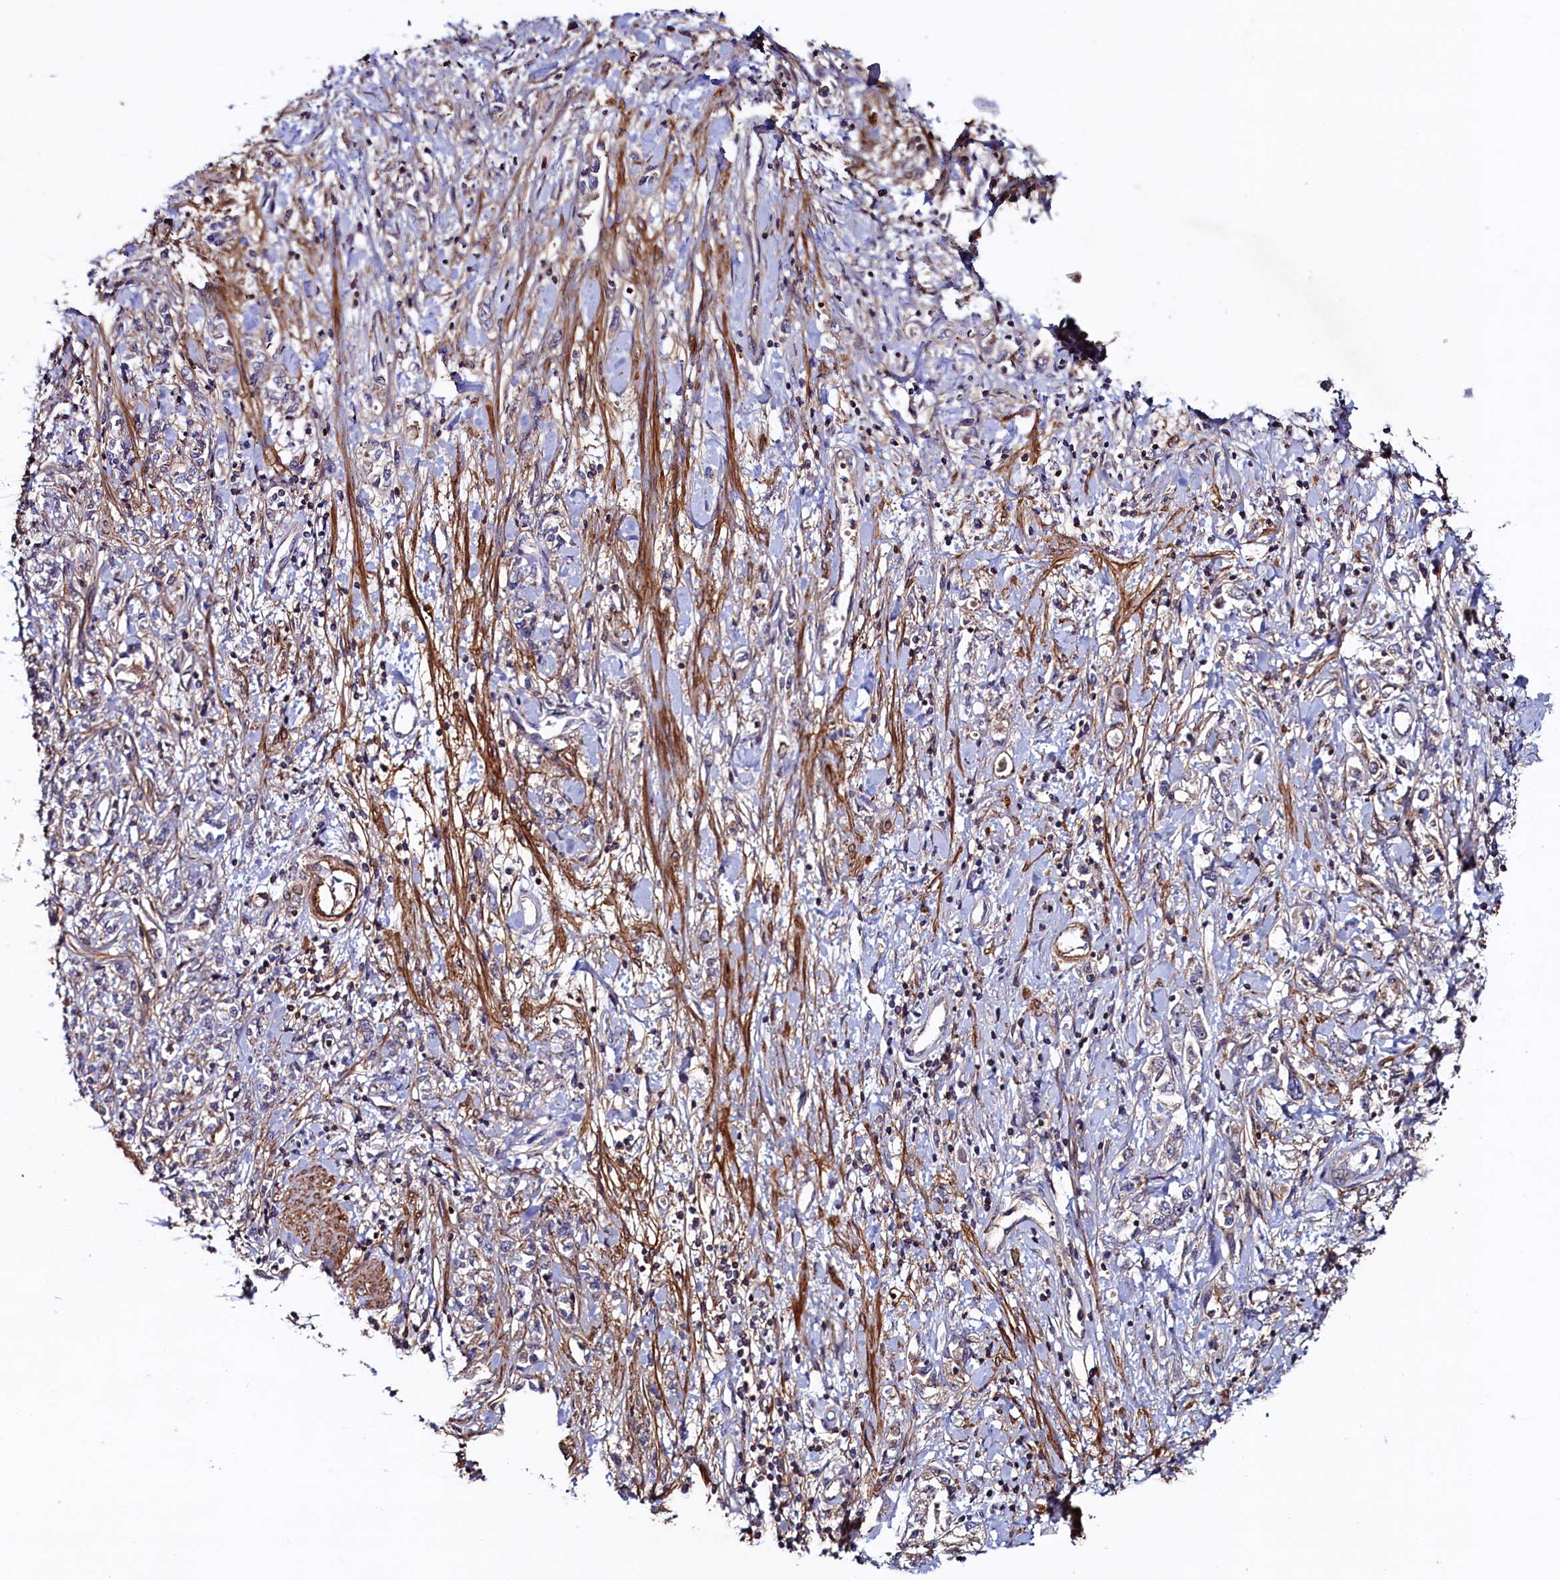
{"staining": {"intensity": "negative", "quantity": "none", "location": "none"}, "tissue": "stomach cancer", "cell_type": "Tumor cells", "image_type": "cancer", "snomed": [{"axis": "morphology", "description": "Adenocarcinoma, NOS"}, {"axis": "topography", "description": "Stomach"}], "caption": "There is no significant staining in tumor cells of adenocarcinoma (stomach).", "gene": "DUOXA1", "patient": {"sex": "female", "age": 76}}